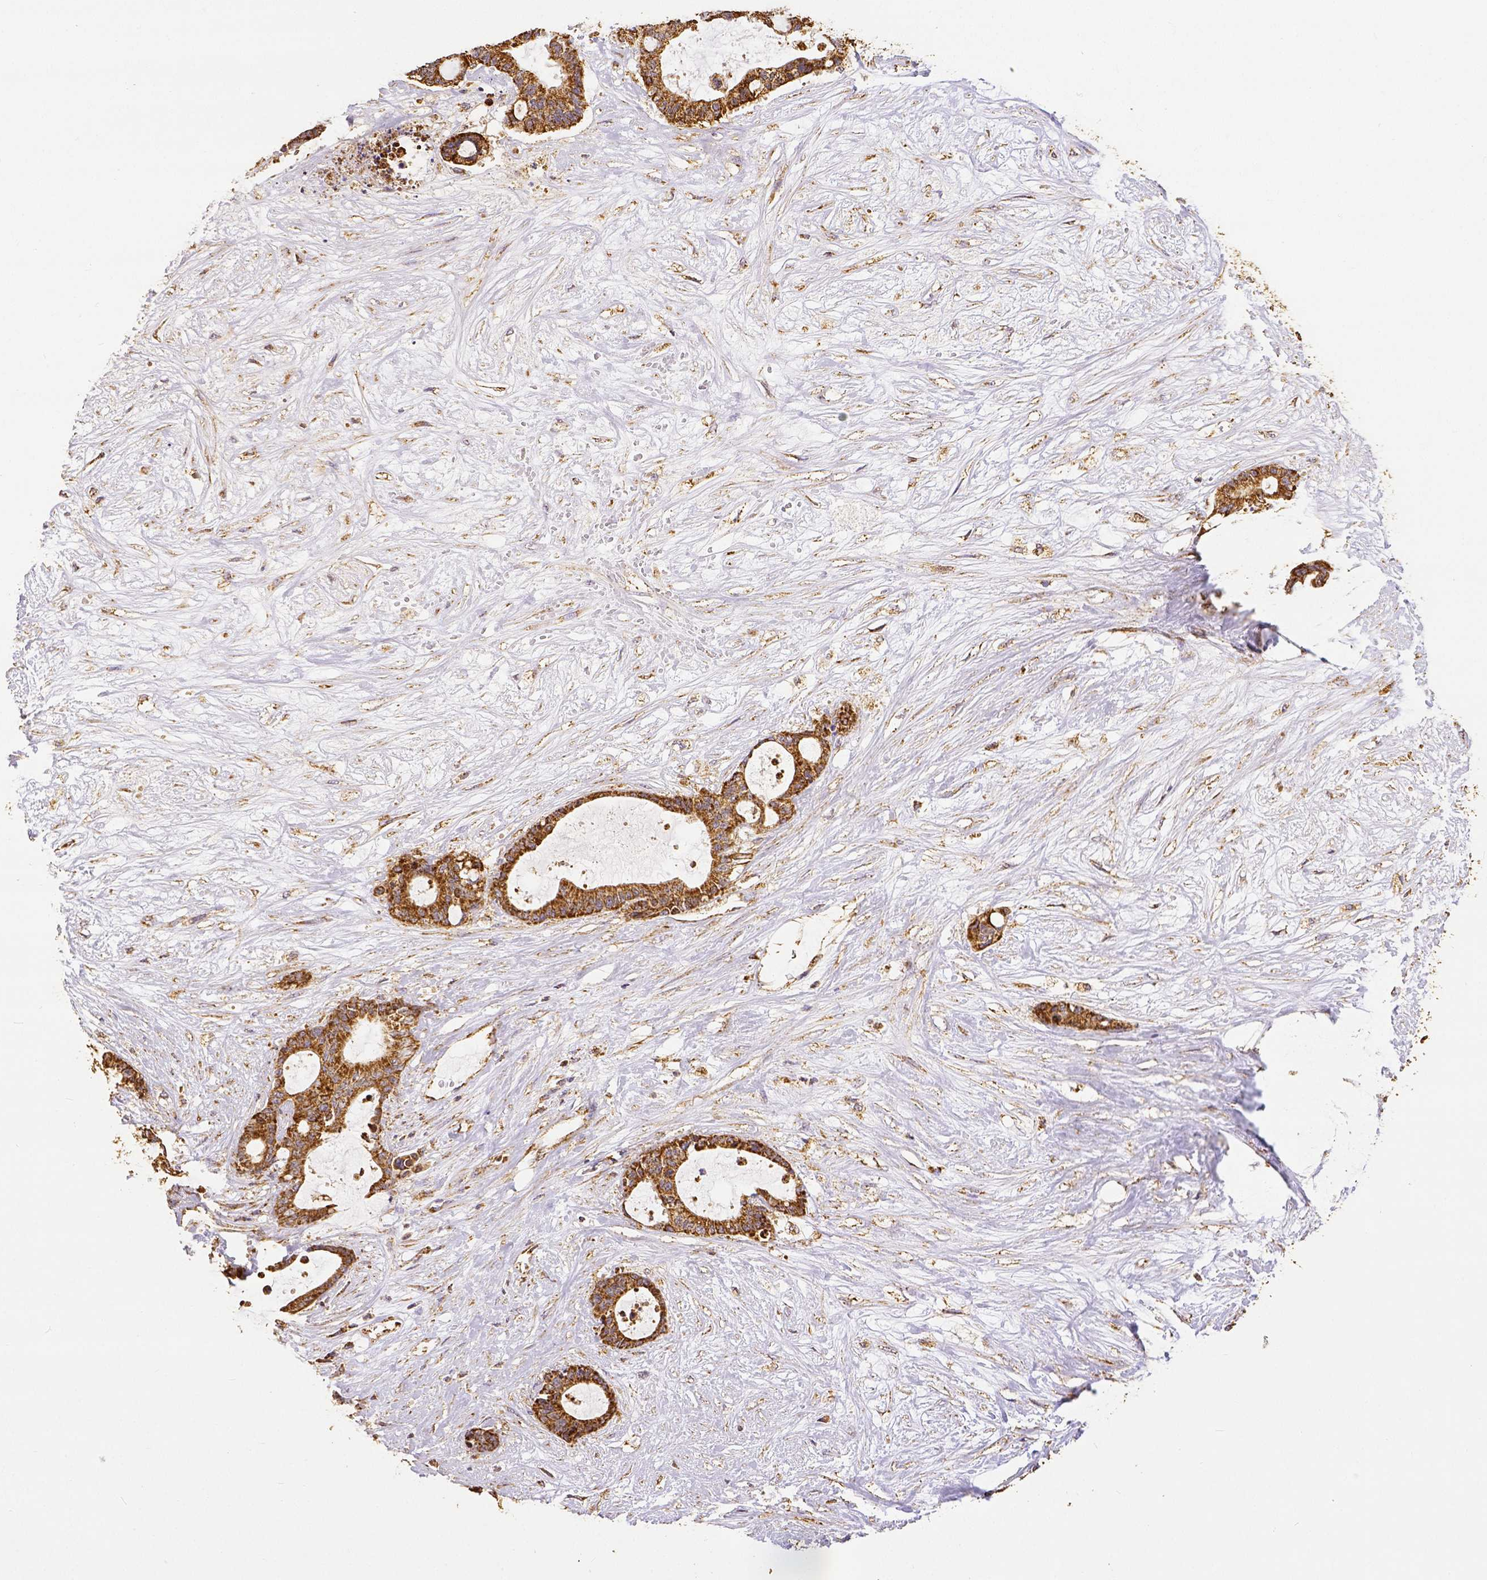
{"staining": {"intensity": "moderate", "quantity": ">75%", "location": "cytoplasmic/membranous"}, "tissue": "liver cancer", "cell_type": "Tumor cells", "image_type": "cancer", "snomed": [{"axis": "morphology", "description": "Normal tissue, NOS"}, {"axis": "morphology", "description": "Cholangiocarcinoma"}, {"axis": "topography", "description": "Liver"}, {"axis": "topography", "description": "Peripheral nerve tissue"}], "caption": "This is a photomicrograph of immunohistochemistry (IHC) staining of liver cancer (cholangiocarcinoma), which shows moderate positivity in the cytoplasmic/membranous of tumor cells.", "gene": "SDHB", "patient": {"sex": "female", "age": 73}}